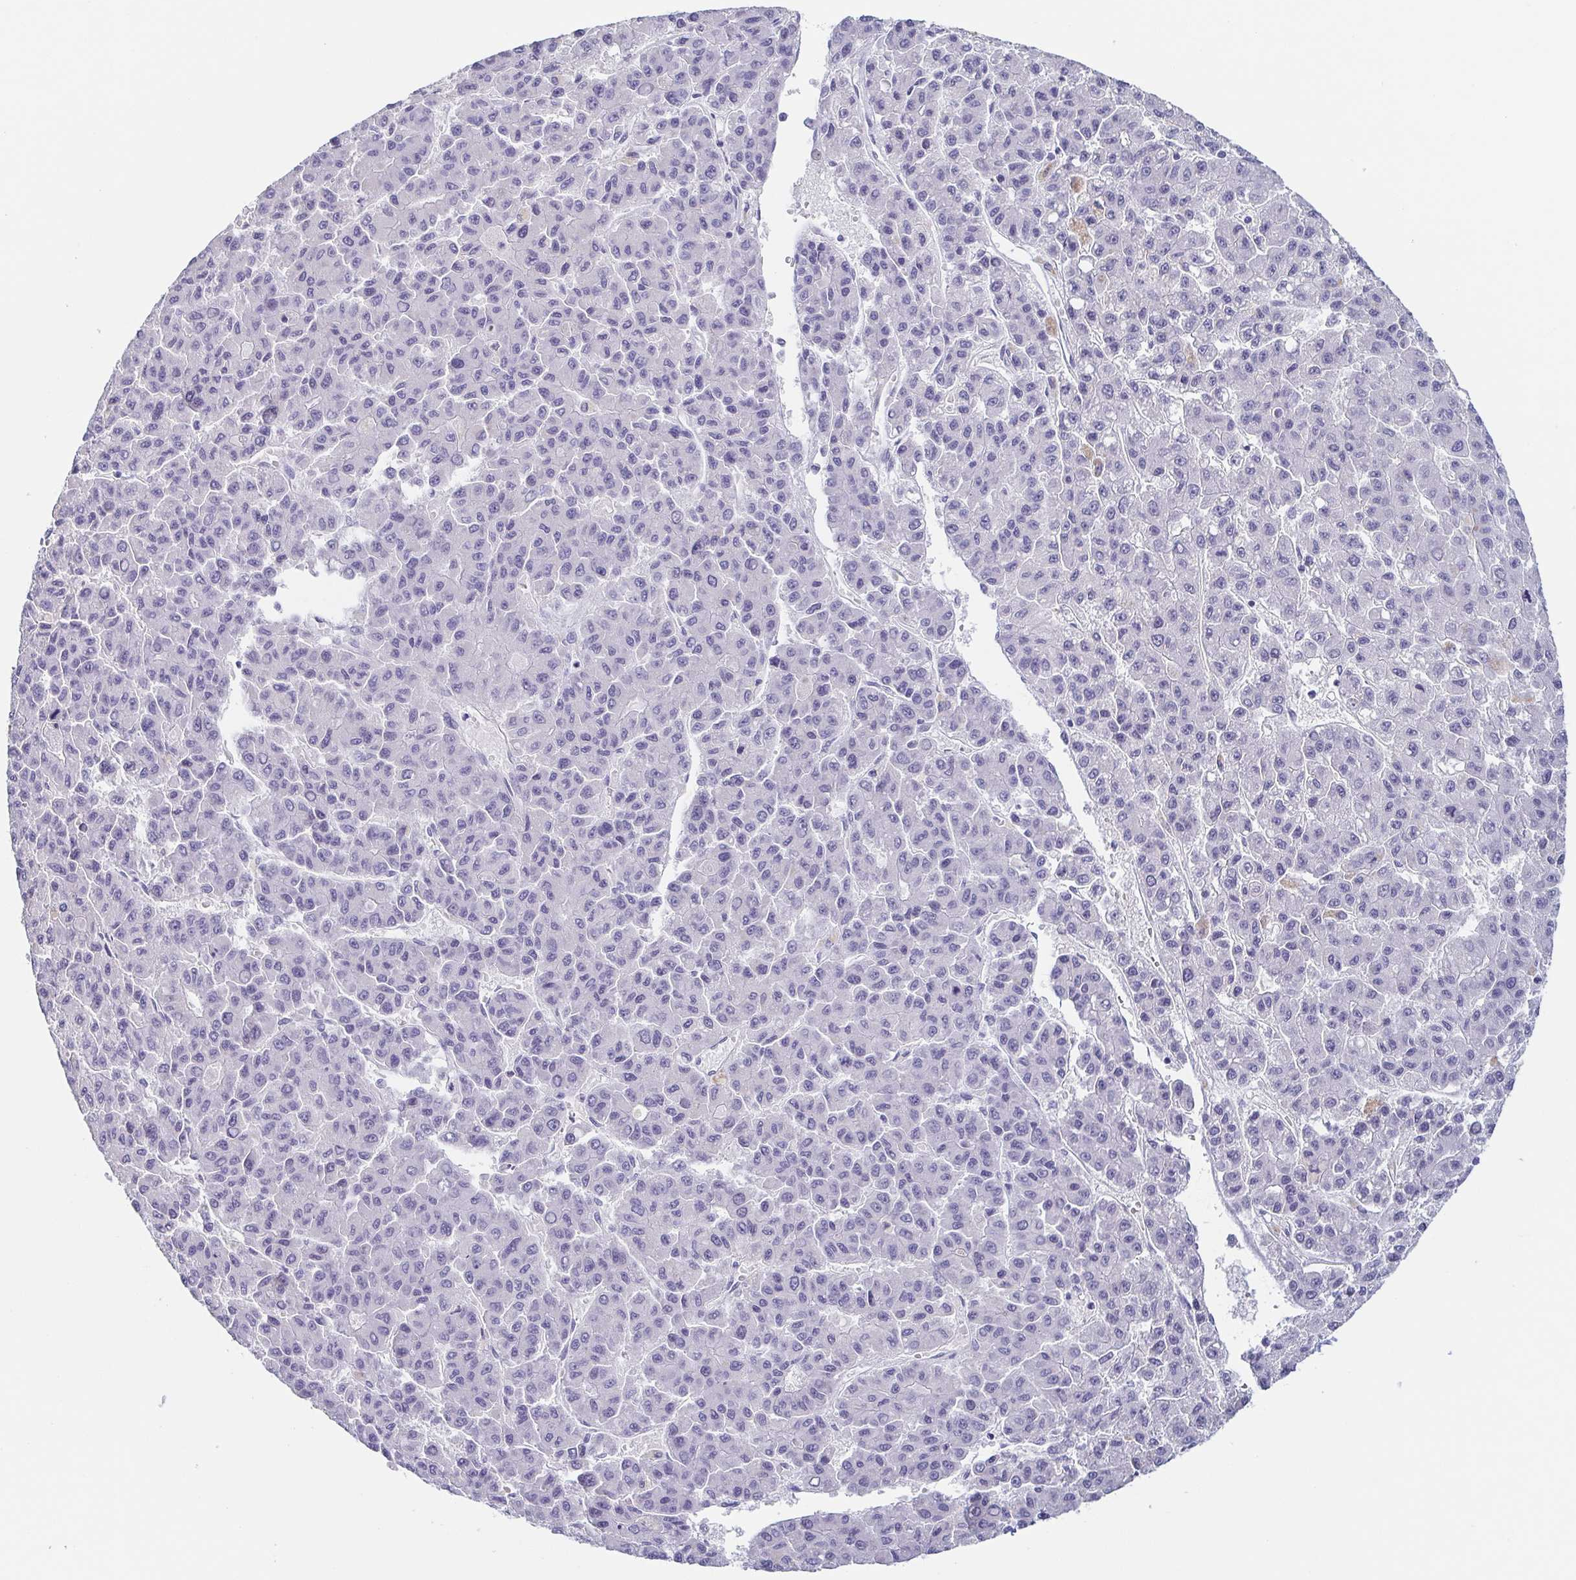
{"staining": {"intensity": "negative", "quantity": "none", "location": "none"}, "tissue": "liver cancer", "cell_type": "Tumor cells", "image_type": "cancer", "snomed": [{"axis": "morphology", "description": "Carcinoma, Hepatocellular, NOS"}, {"axis": "topography", "description": "Liver"}], "caption": "Liver cancer (hepatocellular carcinoma) was stained to show a protein in brown. There is no significant positivity in tumor cells. The staining was performed using DAB to visualize the protein expression in brown, while the nuclei were stained in blue with hematoxylin (Magnification: 20x).", "gene": "ITLN1", "patient": {"sex": "male", "age": 70}}